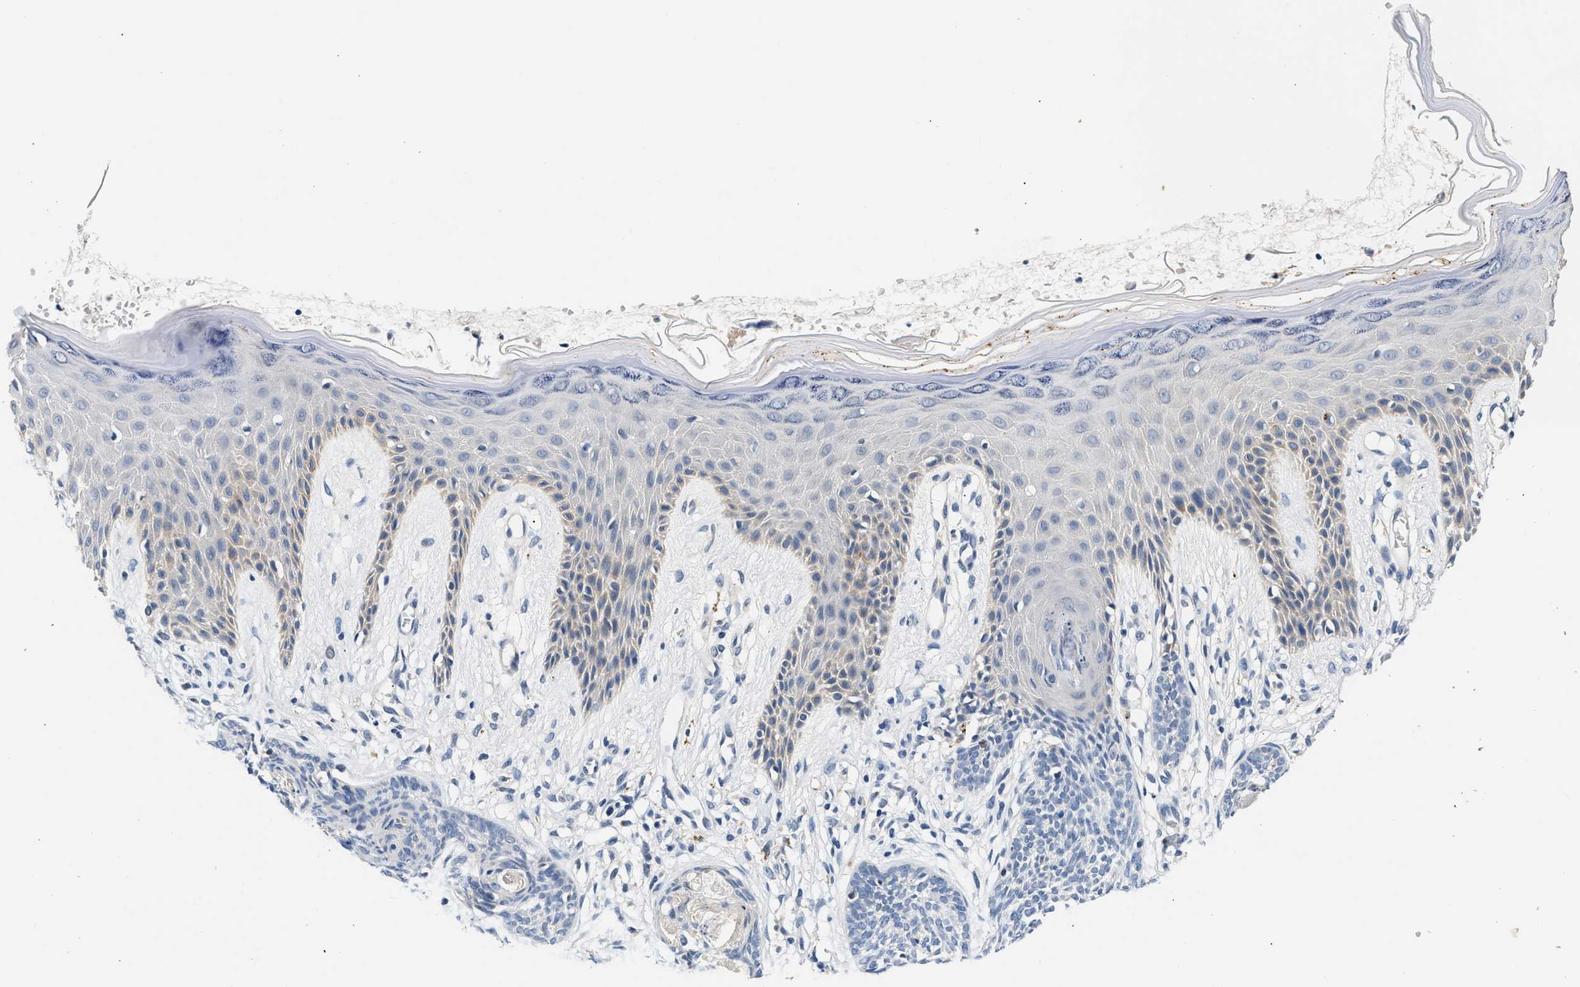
{"staining": {"intensity": "negative", "quantity": "none", "location": "none"}, "tissue": "skin cancer", "cell_type": "Tumor cells", "image_type": "cancer", "snomed": [{"axis": "morphology", "description": "Basal cell carcinoma"}, {"axis": "topography", "description": "Skin"}], "caption": "Tumor cells are negative for brown protein staining in skin cancer.", "gene": "MED22", "patient": {"sex": "female", "age": 59}}